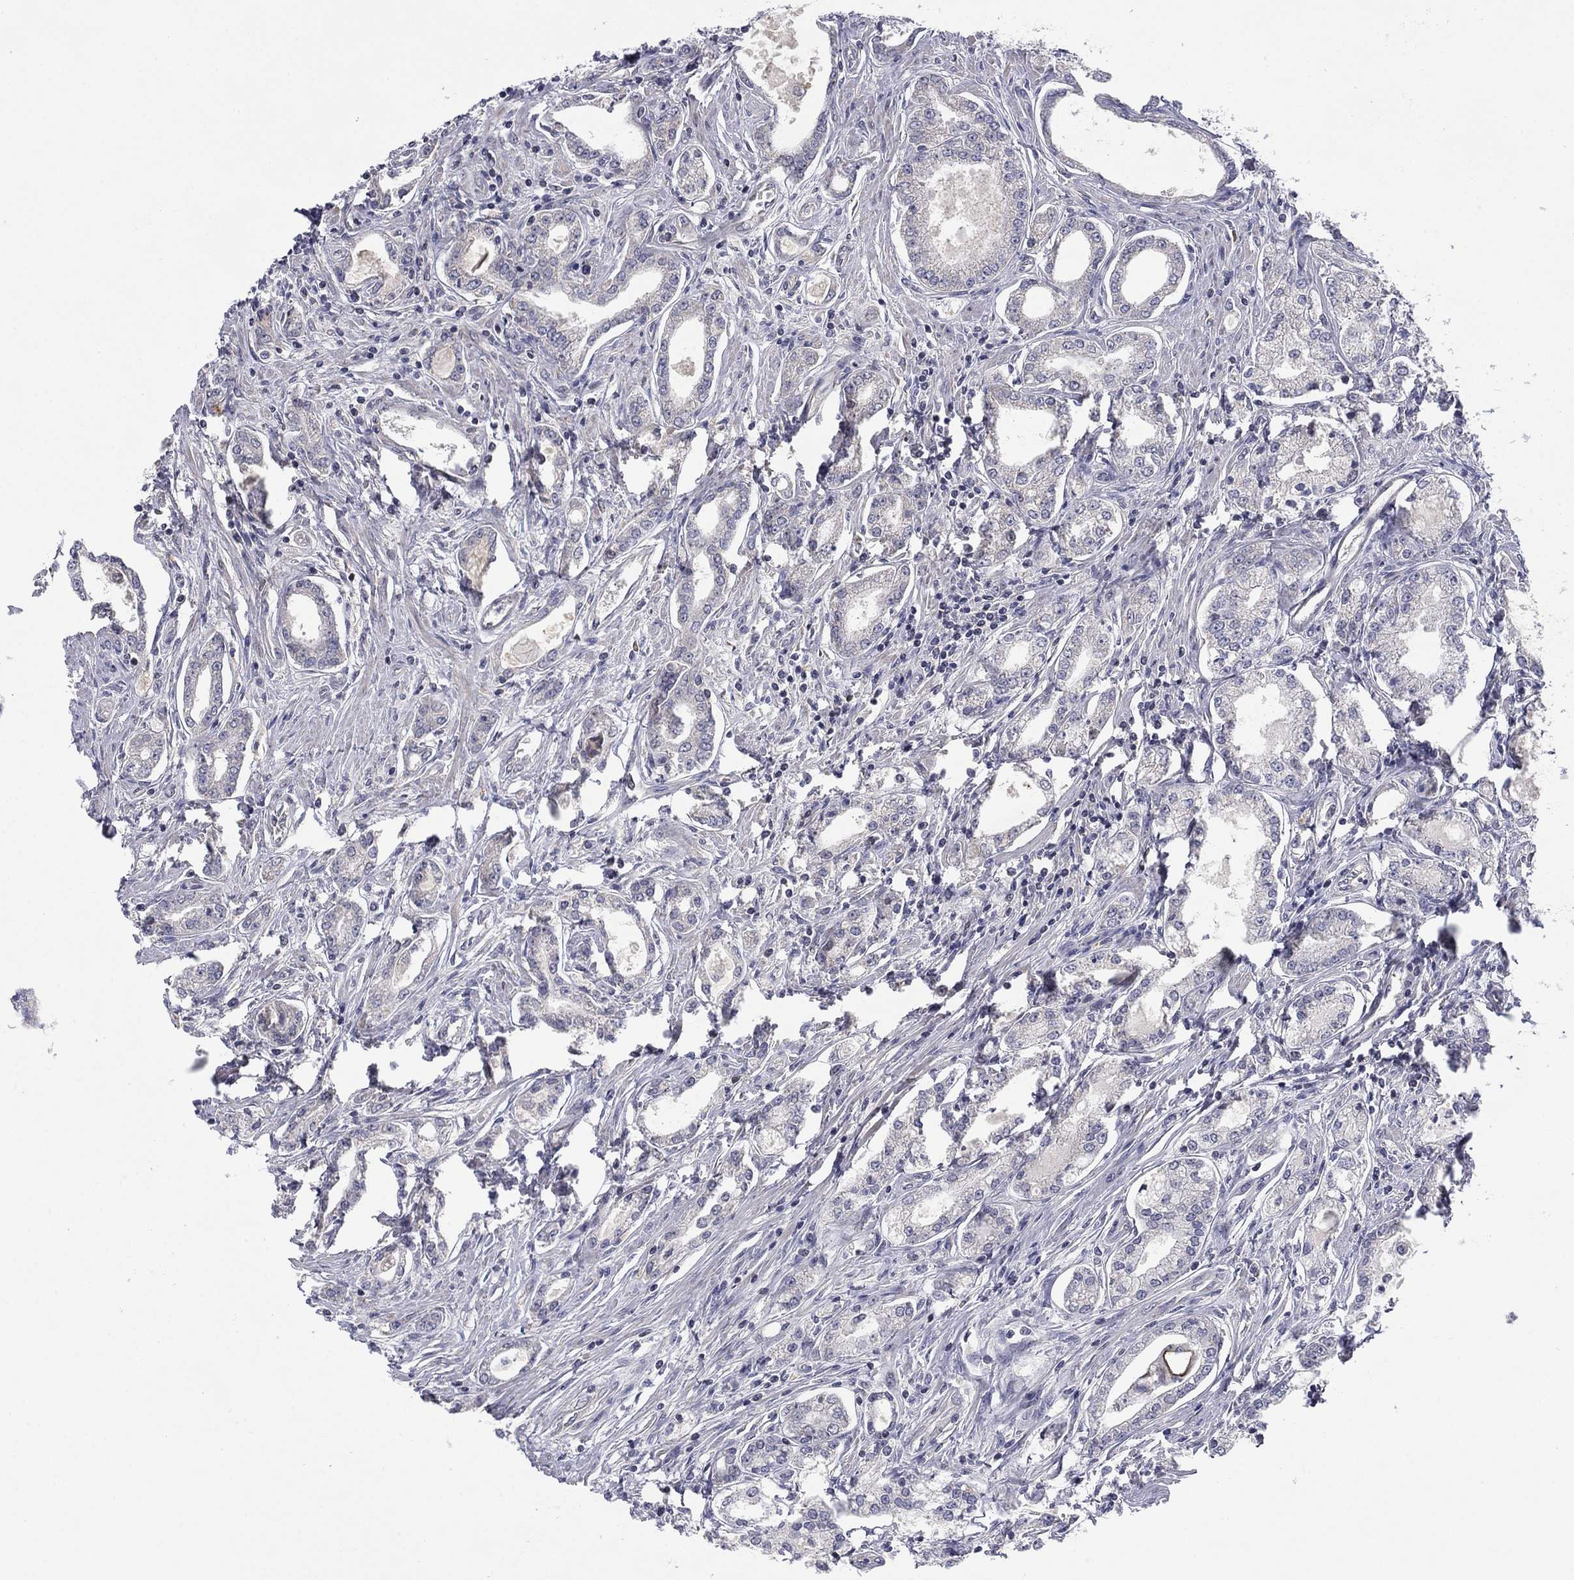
{"staining": {"intensity": "negative", "quantity": "none", "location": "none"}, "tissue": "prostate cancer", "cell_type": "Tumor cells", "image_type": "cancer", "snomed": [{"axis": "morphology", "description": "Adenocarcinoma, NOS"}, {"axis": "morphology", "description": "Adenocarcinoma, High grade"}, {"axis": "topography", "description": "Prostate"}], "caption": "High power microscopy image of an immunohistochemistry photomicrograph of high-grade adenocarcinoma (prostate), revealing no significant positivity in tumor cells.", "gene": "MMAA", "patient": {"sex": "male", "age": 70}}